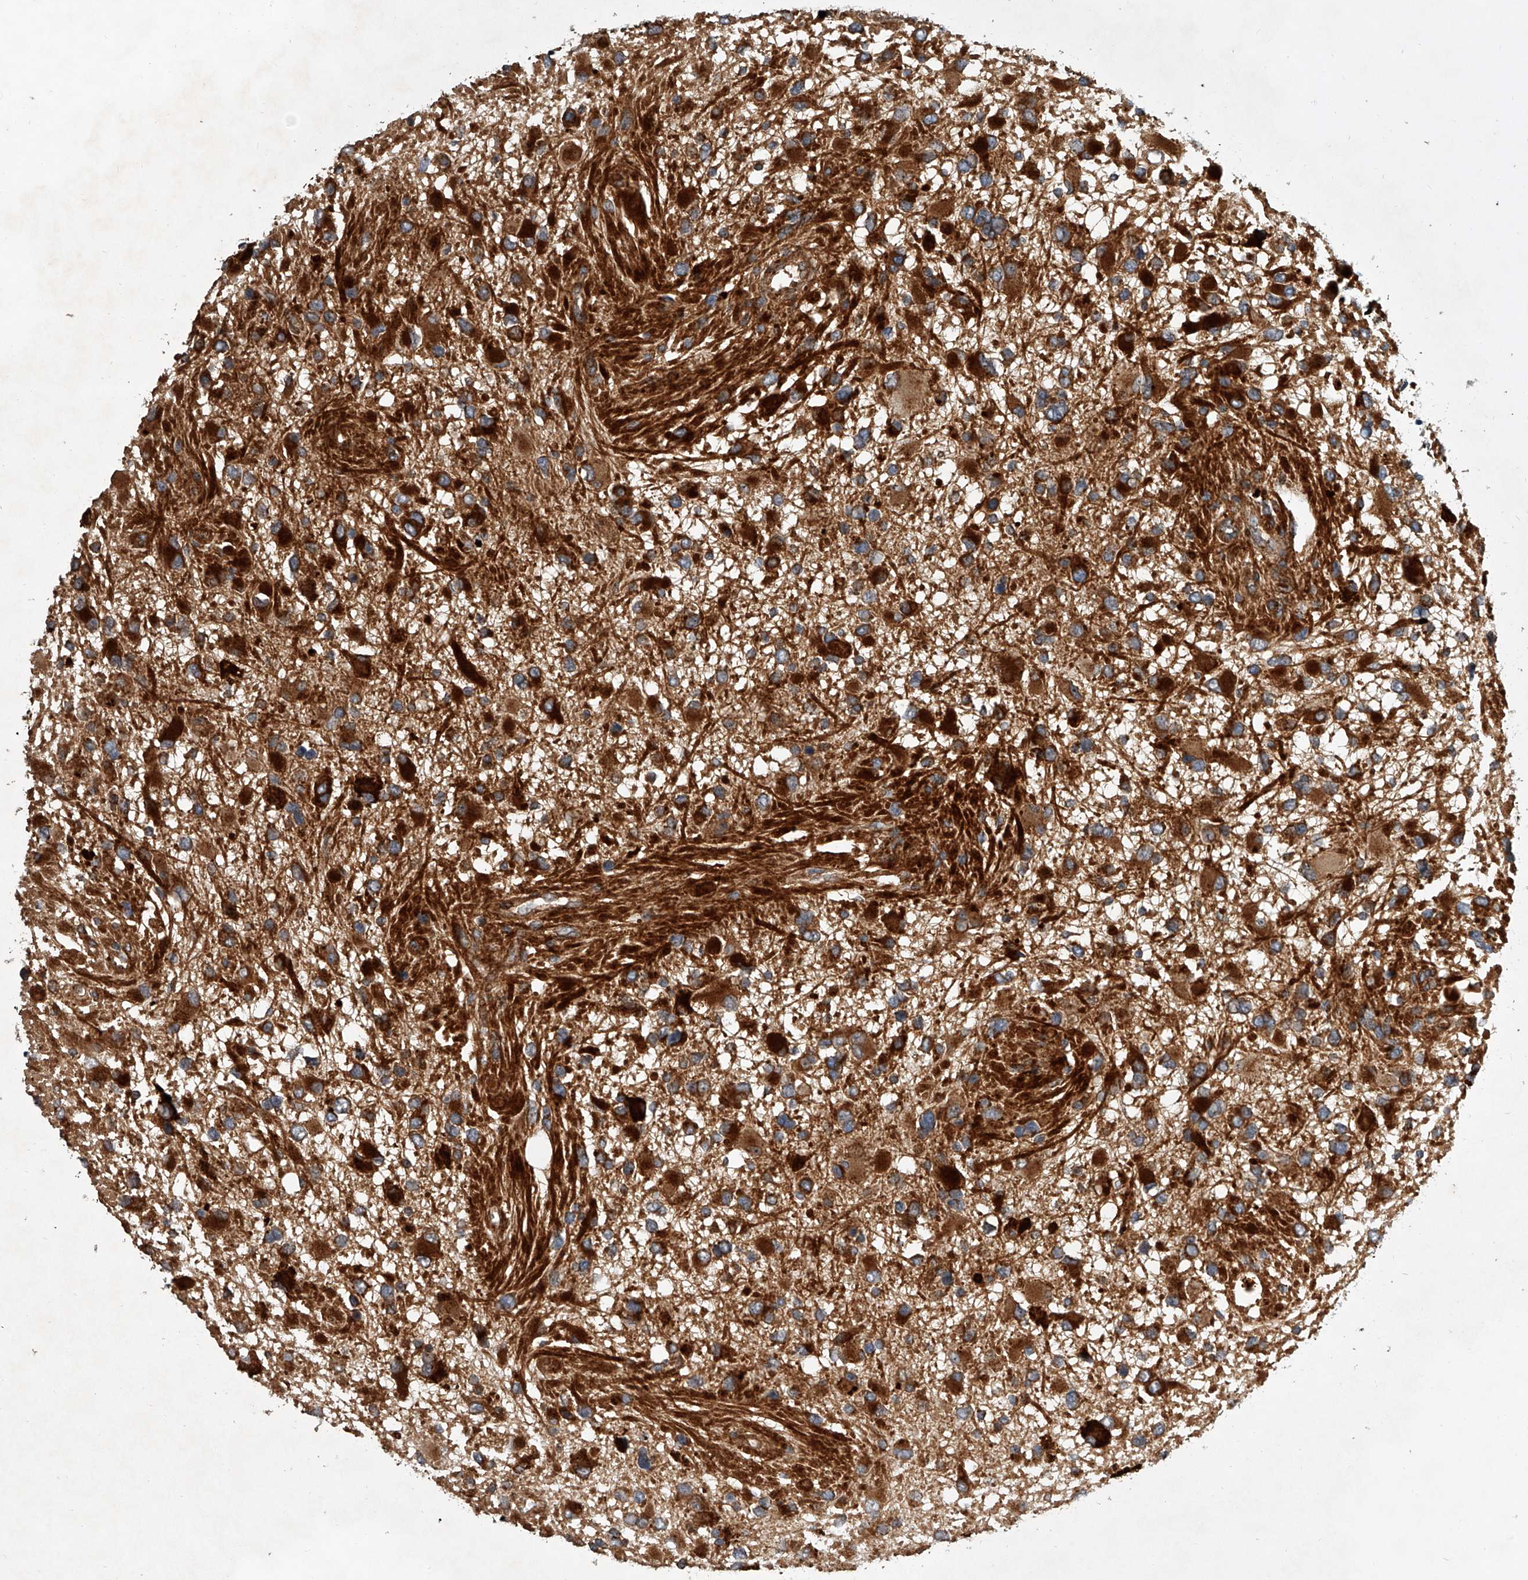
{"staining": {"intensity": "strong", "quantity": ">75%", "location": "cytoplasmic/membranous"}, "tissue": "glioma", "cell_type": "Tumor cells", "image_type": "cancer", "snomed": [{"axis": "morphology", "description": "Glioma, malignant, High grade"}, {"axis": "topography", "description": "Brain"}], "caption": "Glioma stained with a brown dye exhibits strong cytoplasmic/membranous positive staining in approximately >75% of tumor cells.", "gene": "USP47", "patient": {"sex": "male", "age": 53}}